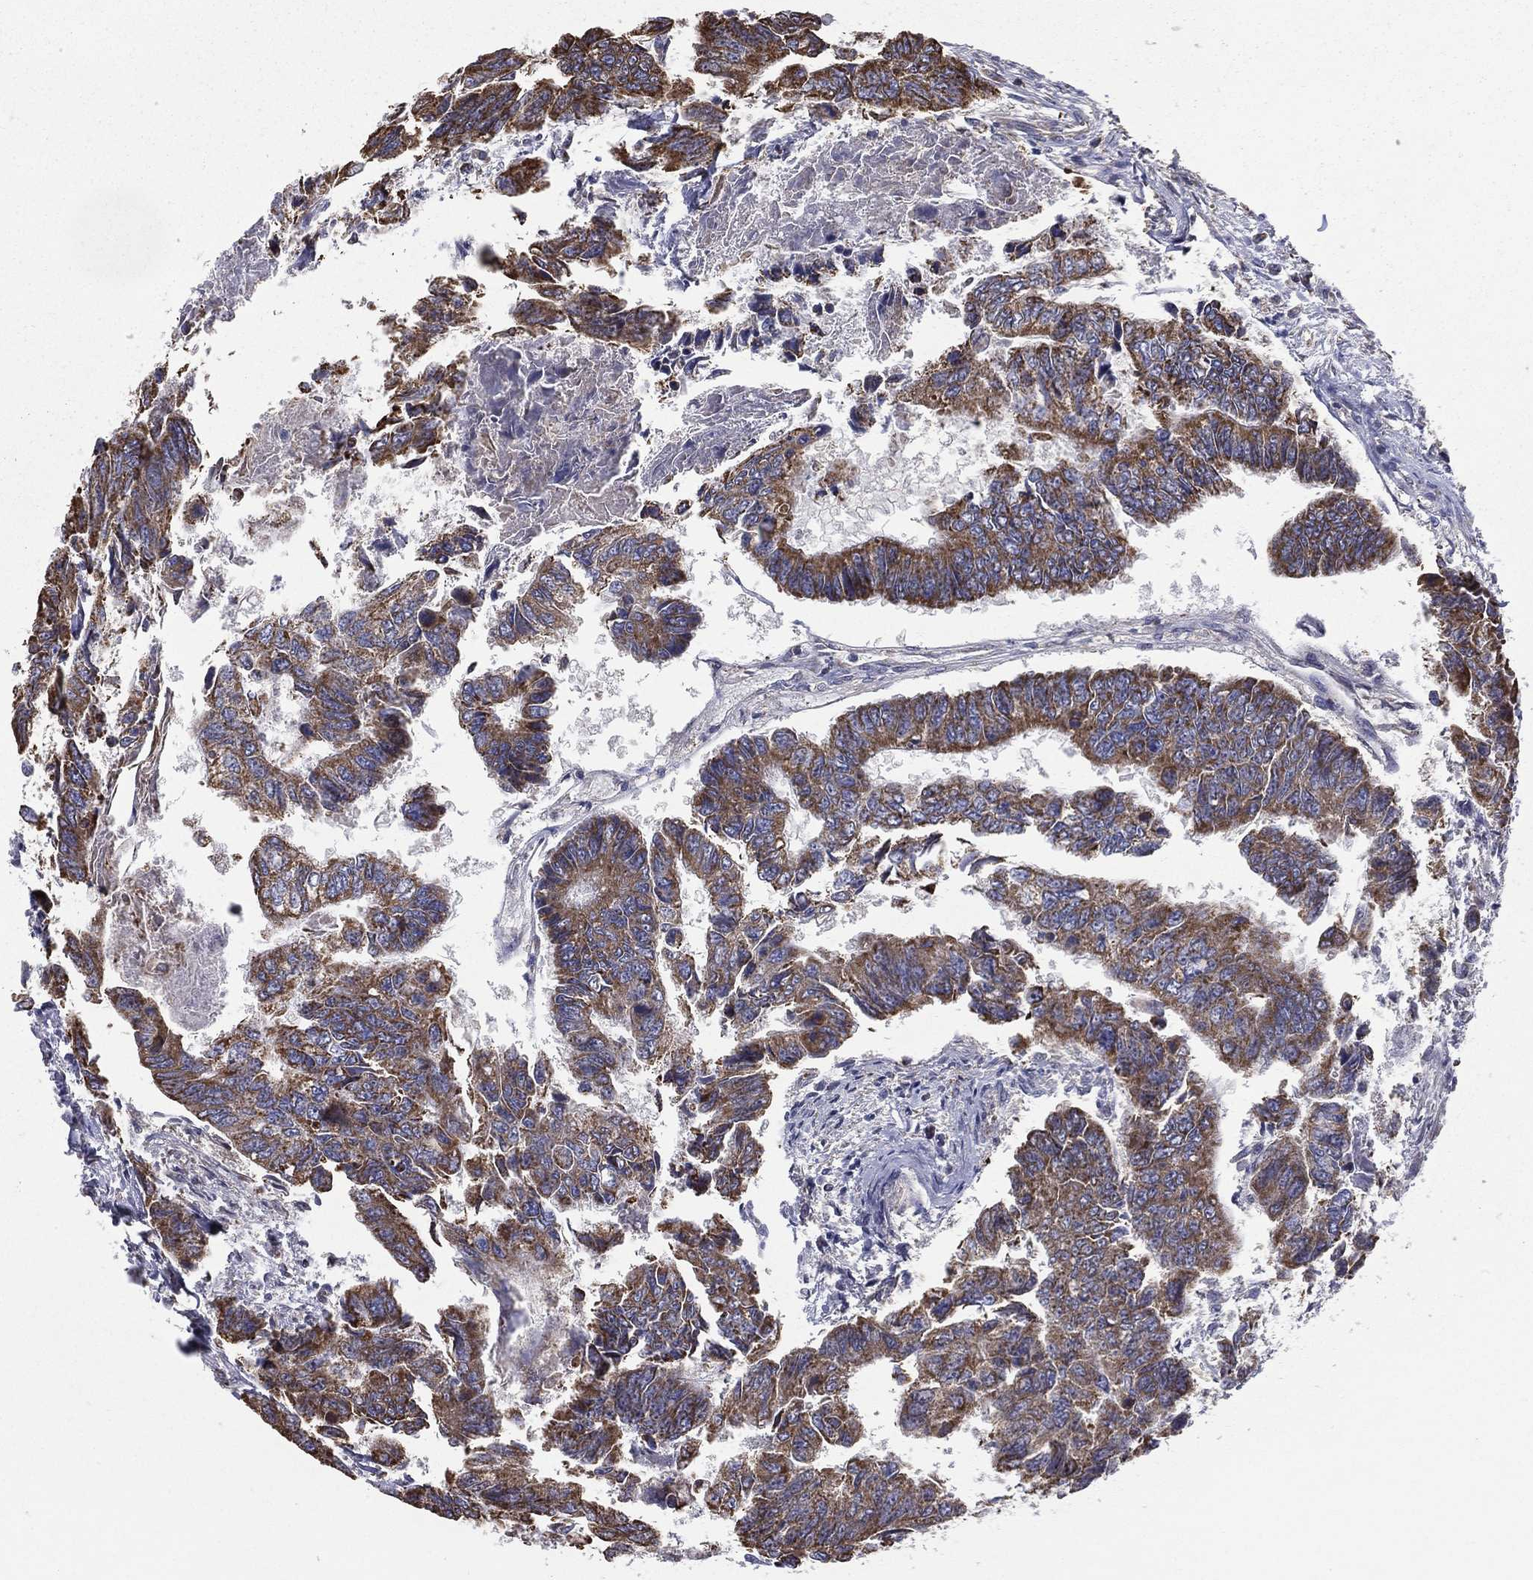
{"staining": {"intensity": "moderate", "quantity": "25%-75%", "location": "cytoplasmic/membranous"}, "tissue": "colorectal cancer", "cell_type": "Tumor cells", "image_type": "cancer", "snomed": [{"axis": "morphology", "description": "Adenocarcinoma, NOS"}, {"axis": "topography", "description": "Colon"}], "caption": "Brown immunohistochemical staining in colorectal adenocarcinoma reveals moderate cytoplasmic/membranous positivity in about 25%-75% of tumor cells.", "gene": "RIGI", "patient": {"sex": "female", "age": 65}}